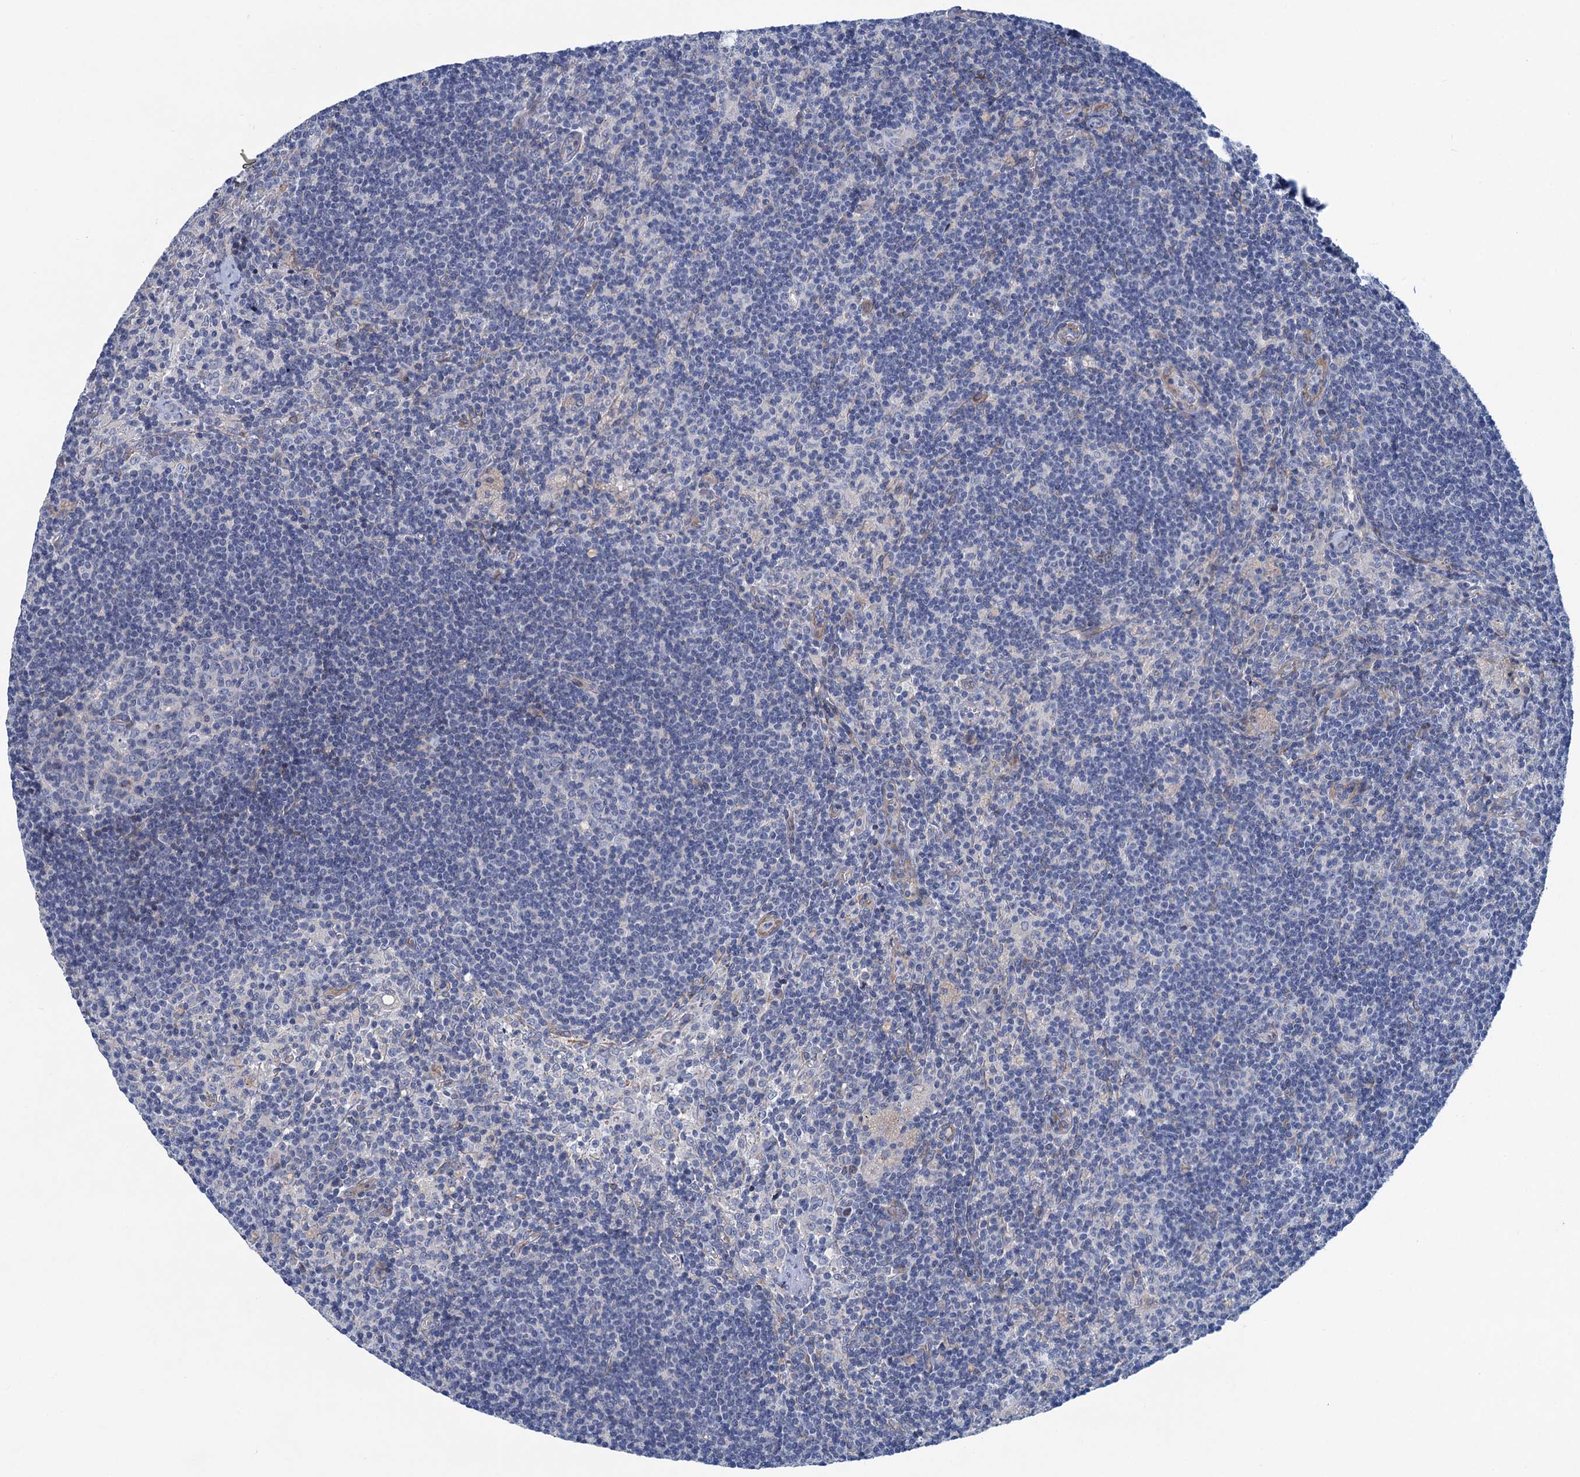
{"staining": {"intensity": "negative", "quantity": "none", "location": "none"}, "tissue": "lymph node", "cell_type": "Germinal center cells", "image_type": "normal", "snomed": [{"axis": "morphology", "description": "Normal tissue, NOS"}, {"axis": "topography", "description": "Lymph node"}], "caption": "Germinal center cells show no significant staining in unremarkable lymph node. (Stains: DAB immunohistochemistry (IHC) with hematoxylin counter stain, Microscopy: brightfield microscopy at high magnification).", "gene": "CHDH", "patient": {"sex": "male", "age": 69}}